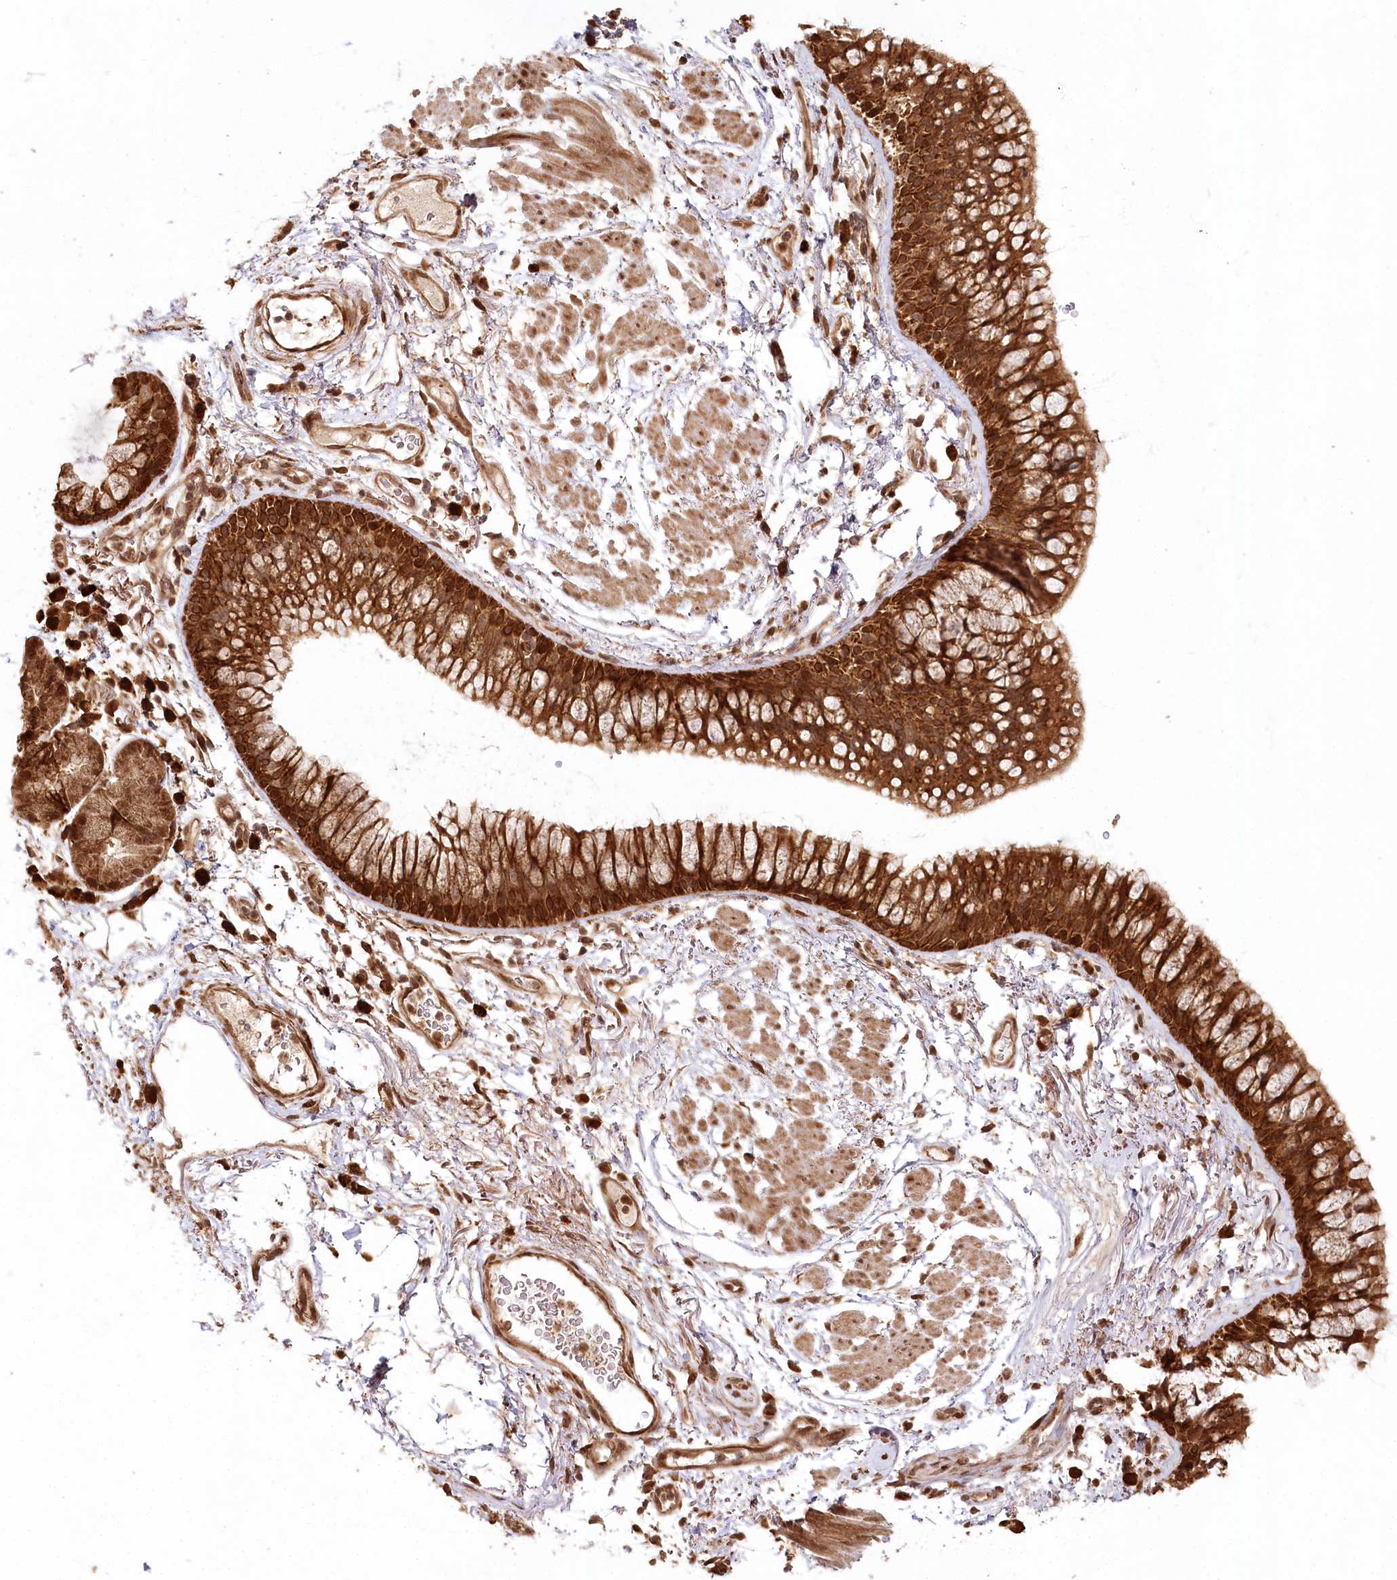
{"staining": {"intensity": "strong", "quantity": ">75%", "location": "cytoplasmic/membranous,nuclear"}, "tissue": "bronchus", "cell_type": "Respiratory epithelial cells", "image_type": "normal", "snomed": [{"axis": "morphology", "description": "Normal tissue, NOS"}, {"axis": "topography", "description": "Cartilage tissue"}, {"axis": "topography", "description": "Bronchus"}], "caption": "Bronchus stained with DAB immunohistochemistry (IHC) displays high levels of strong cytoplasmic/membranous,nuclear positivity in approximately >75% of respiratory epithelial cells.", "gene": "ULK2", "patient": {"sex": "female", "age": 73}}